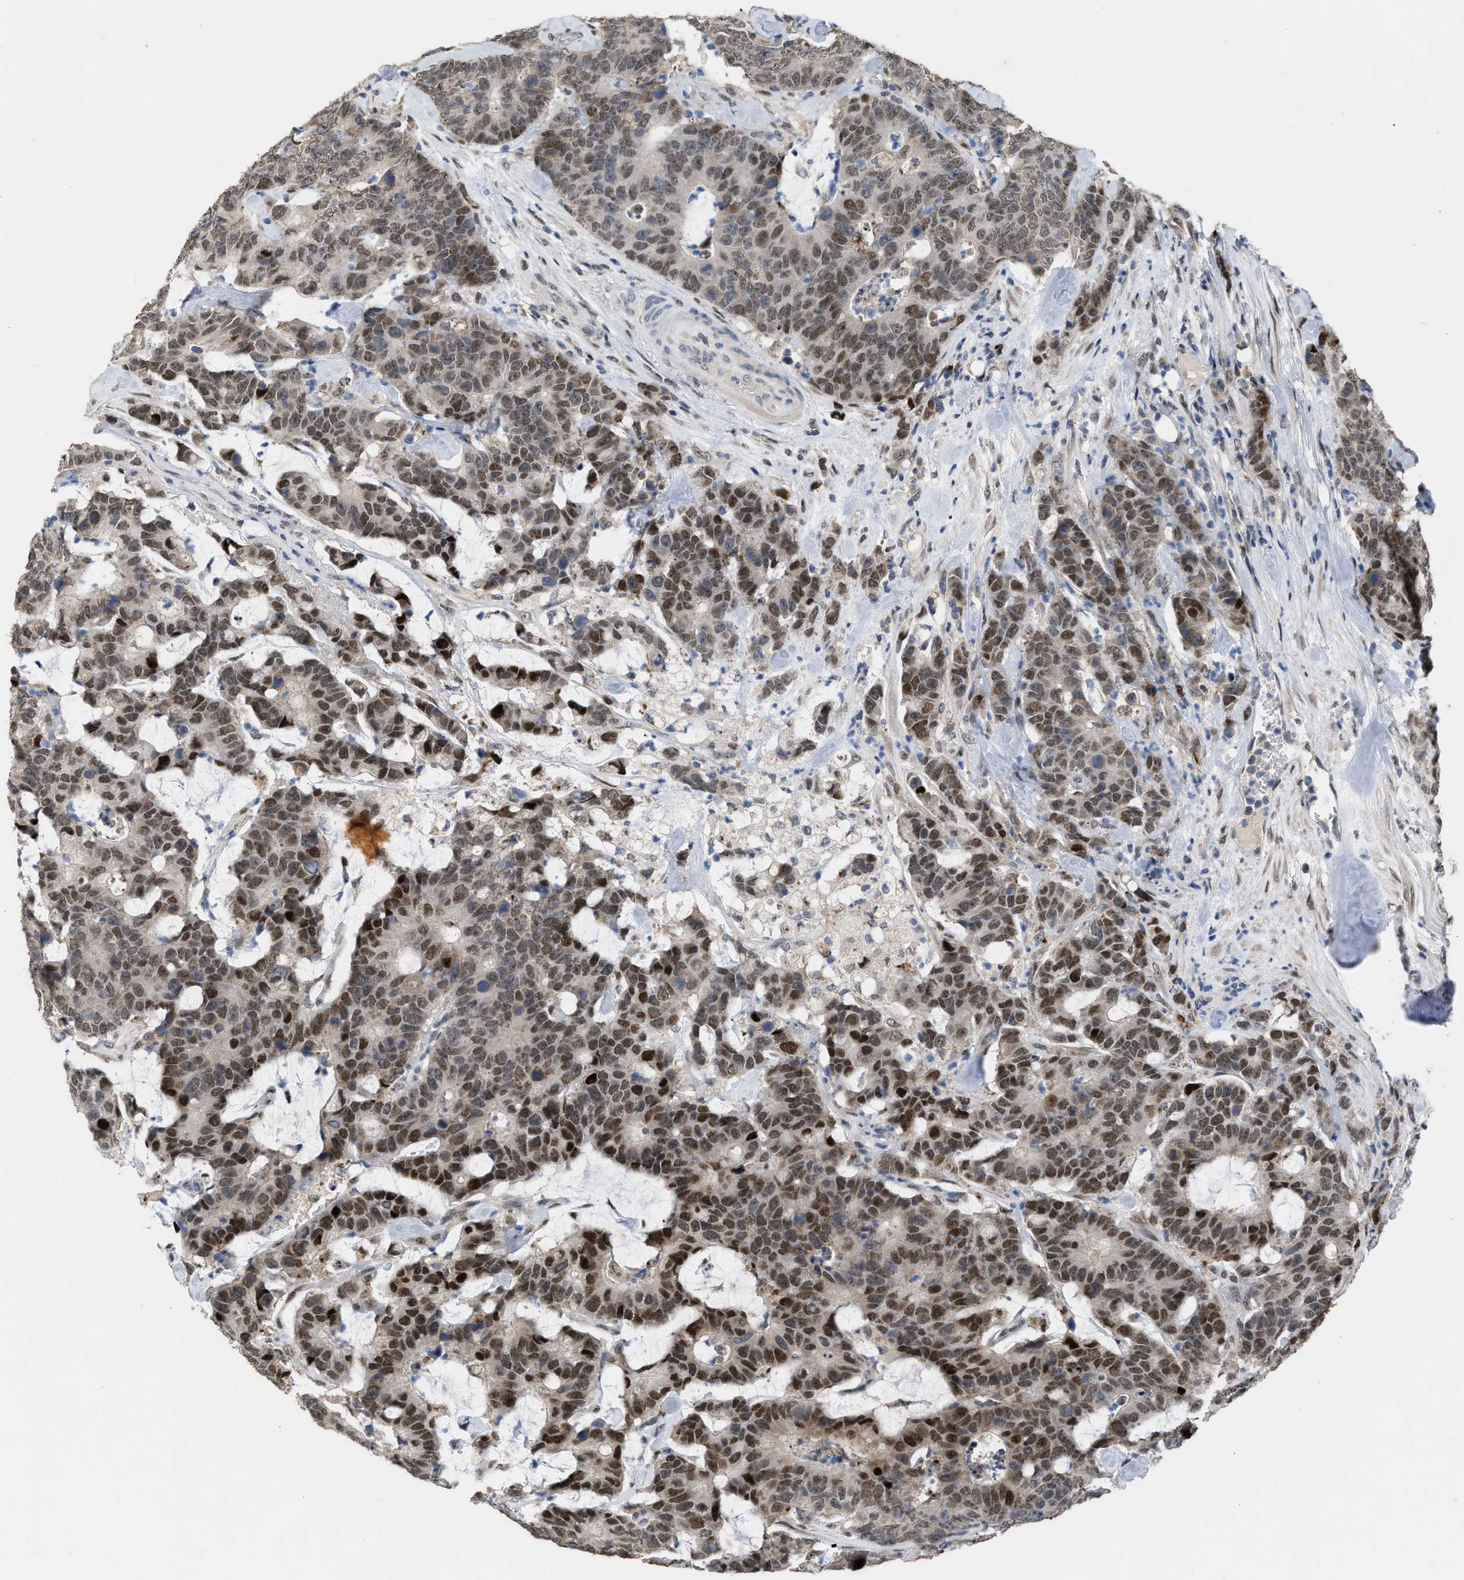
{"staining": {"intensity": "strong", "quantity": "25%-75%", "location": "nuclear"}, "tissue": "colorectal cancer", "cell_type": "Tumor cells", "image_type": "cancer", "snomed": [{"axis": "morphology", "description": "Adenocarcinoma, NOS"}, {"axis": "topography", "description": "Colon"}], "caption": "Brown immunohistochemical staining in human colorectal adenocarcinoma reveals strong nuclear expression in about 25%-75% of tumor cells.", "gene": "SETDB1", "patient": {"sex": "female", "age": 86}}